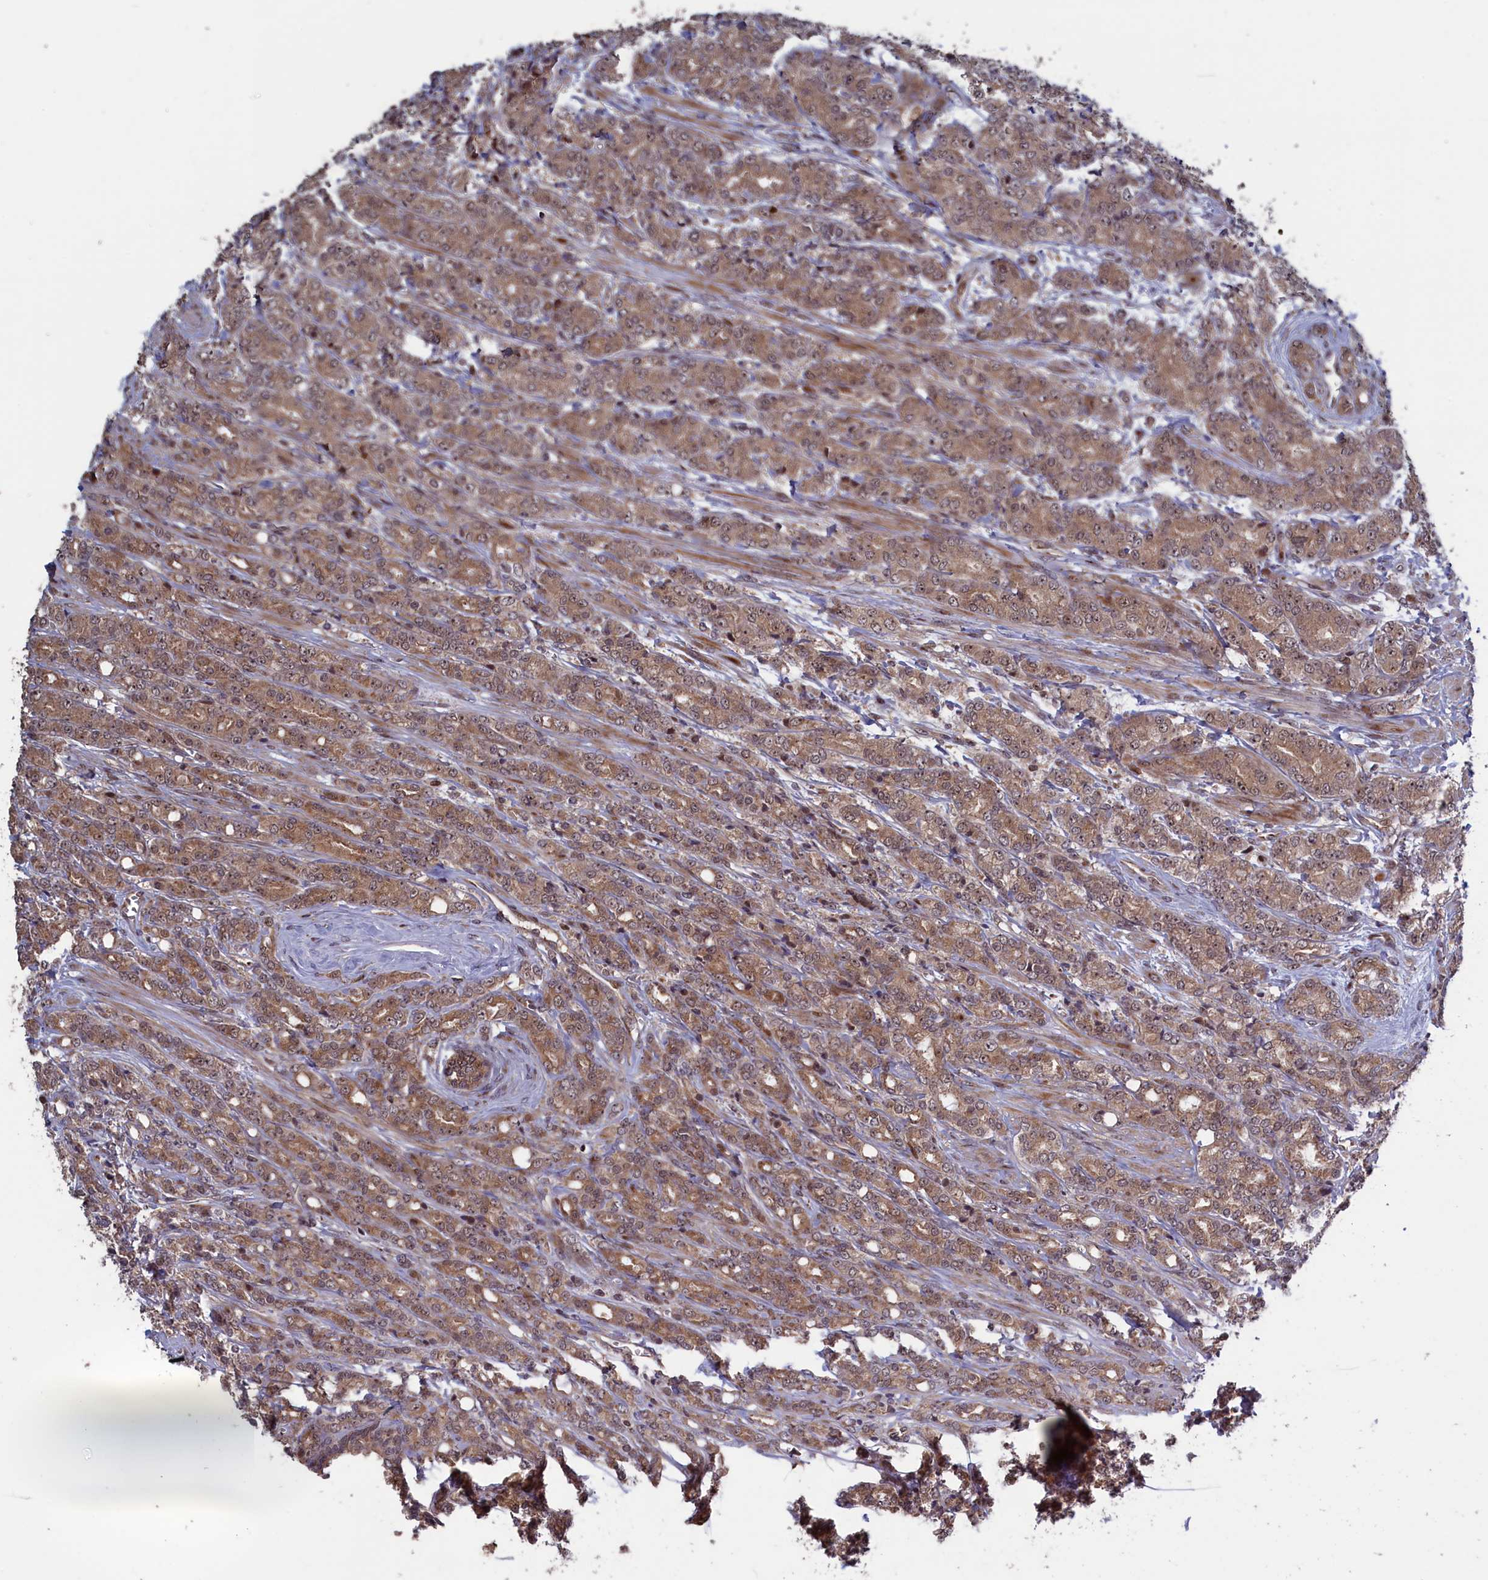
{"staining": {"intensity": "moderate", "quantity": ">75%", "location": "cytoplasmic/membranous"}, "tissue": "prostate cancer", "cell_type": "Tumor cells", "image_type": "cancer", "snomed": [{"axis": "morphology", "description": "Adenocarcinoma, High grade"}, {"axis": "topography", "description": "Prostate"}], "caption": "The photomicrograph demonstrates immunohistochemical staining of high-grade adenocarcinoma (prostate). There is moderate cytoplasmic/membranous expression is seen in approximately >75% of tumor cells.", "gene": "LSG1", "patient": {"sex": "male", "age": 62}}